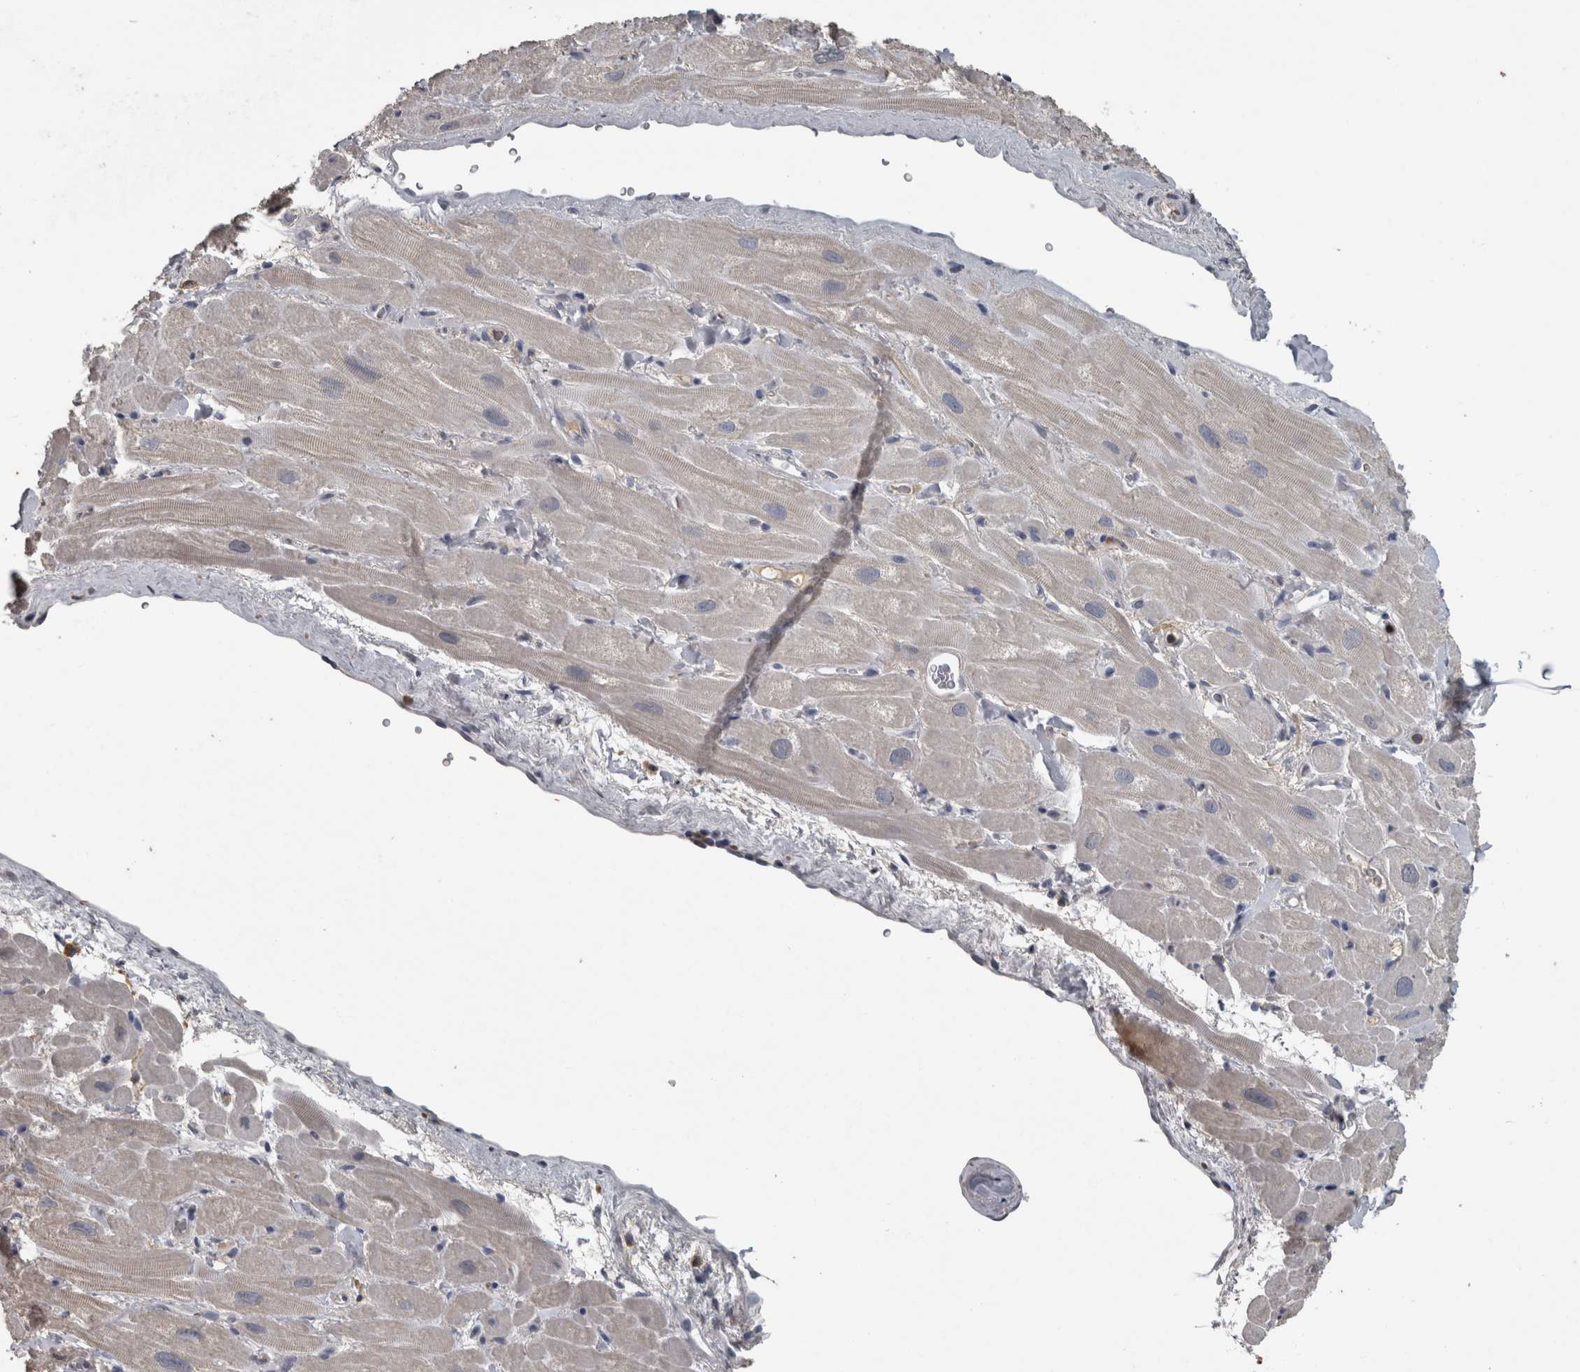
{"staining": {"intensity": "weak", "quantity": "<25%", "location": "cytoplasmic/membranous"}, "tissue": "heart muscle", "cell_type": "Cardiomyocytes", "image_type": "normal", "snomed": [{"axis": "morphology", "description": "Normal tissue, NOS"}, {"axis": "topography", "description": "Heart"}], "caption": "The immunohistochemistry histopathology image has no significant staining in cardiomyocytes of heart muscle.", "gene": "PIK3AP1", "patient": {"sex": "male", "age": 49}}